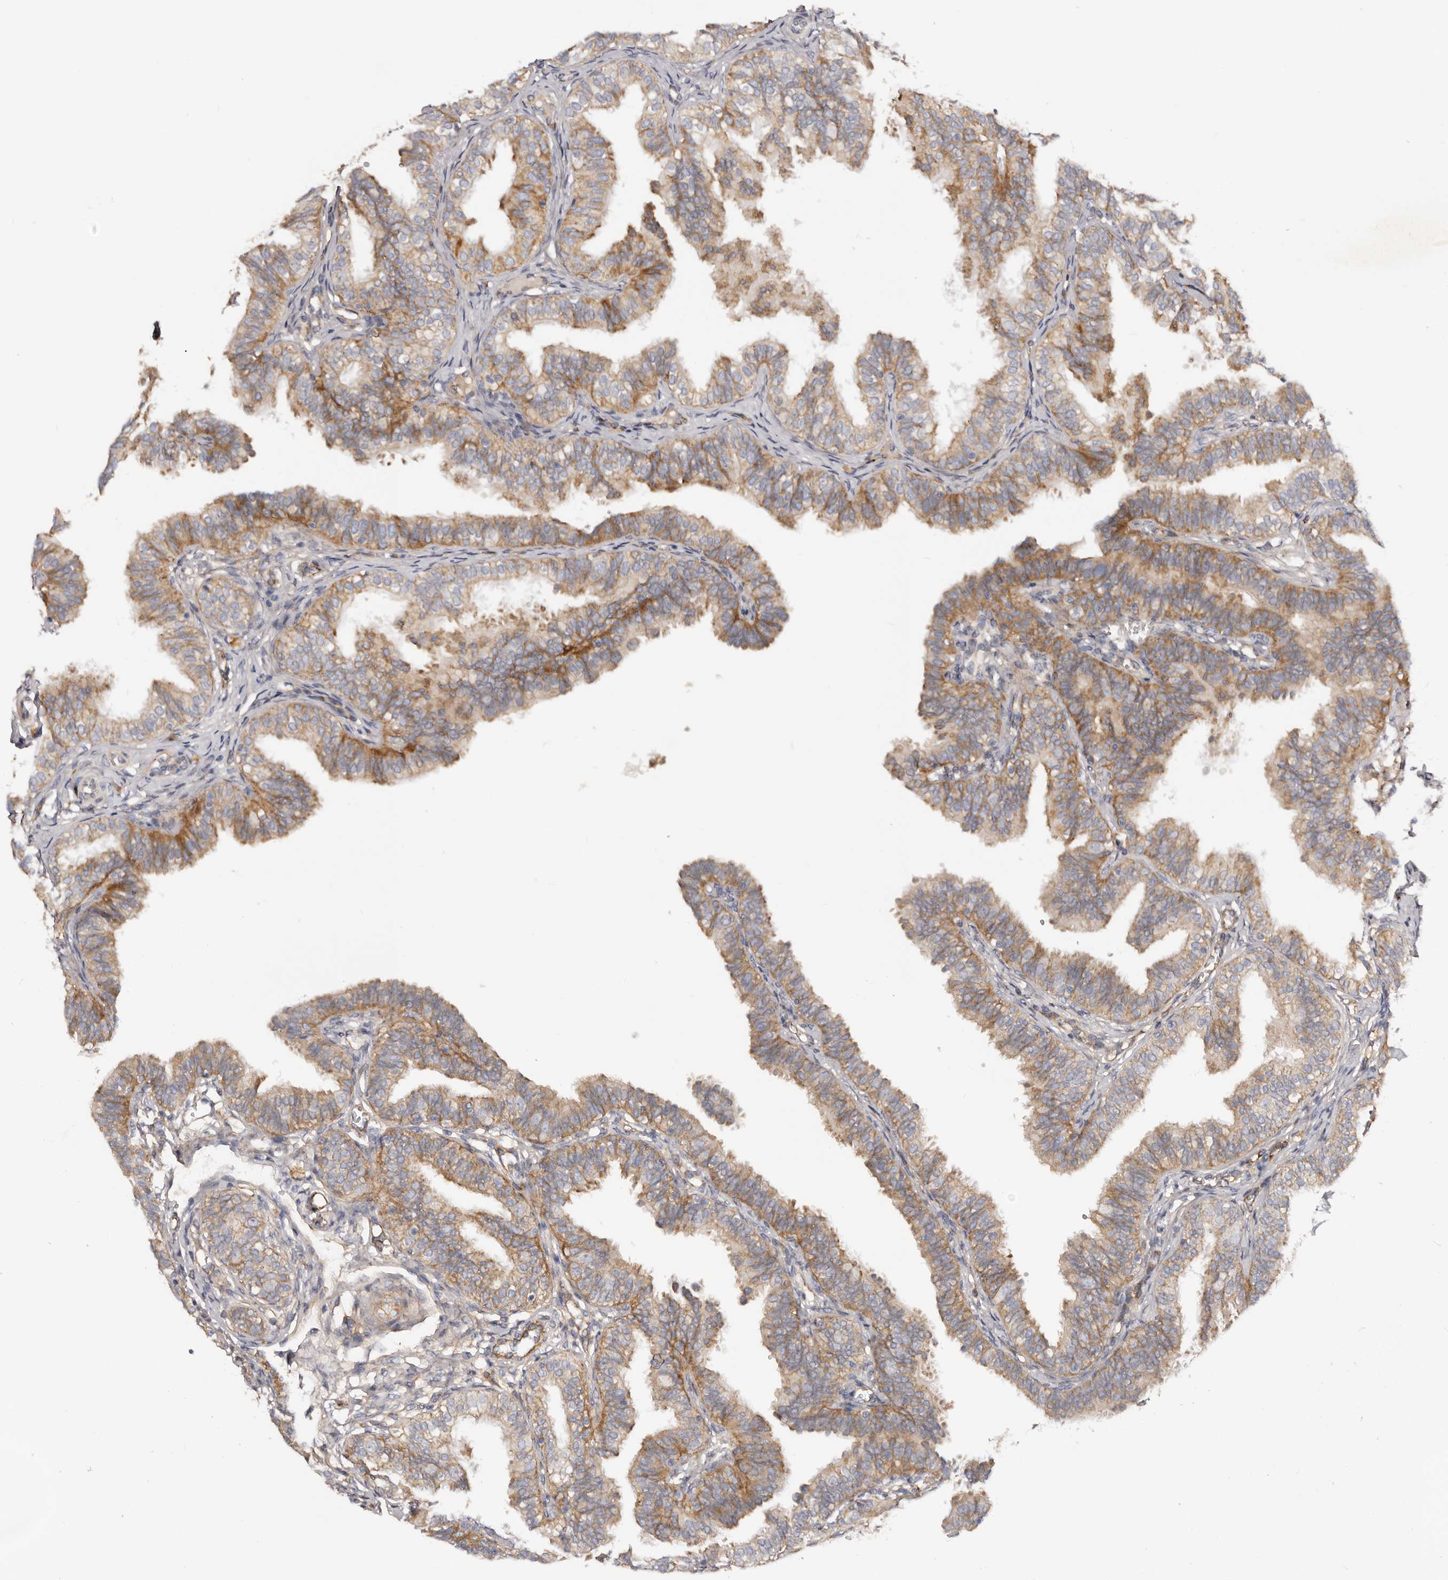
{"staining": {"intensity": "moderate", "quantity": ">75%", "location": "cytoplasmic/membranous"}, "tissue": "fallopian tube", "cell_type": "Glandular cells", "image_type": "normal", "snomed": [{"axis": "morphology", "description": "Normal tissue, NOS"}, {"axis": "topography", "description": "Fallopian tube"}], "caption": "Immunohistochemistry of normal fallopian tube reveals medium levels of moderate cytoplasmic/membranous expression in approximately >75% of glandular cells.", "gene": "DMRT2", "patient": {"sex": "female", "age": 35}}